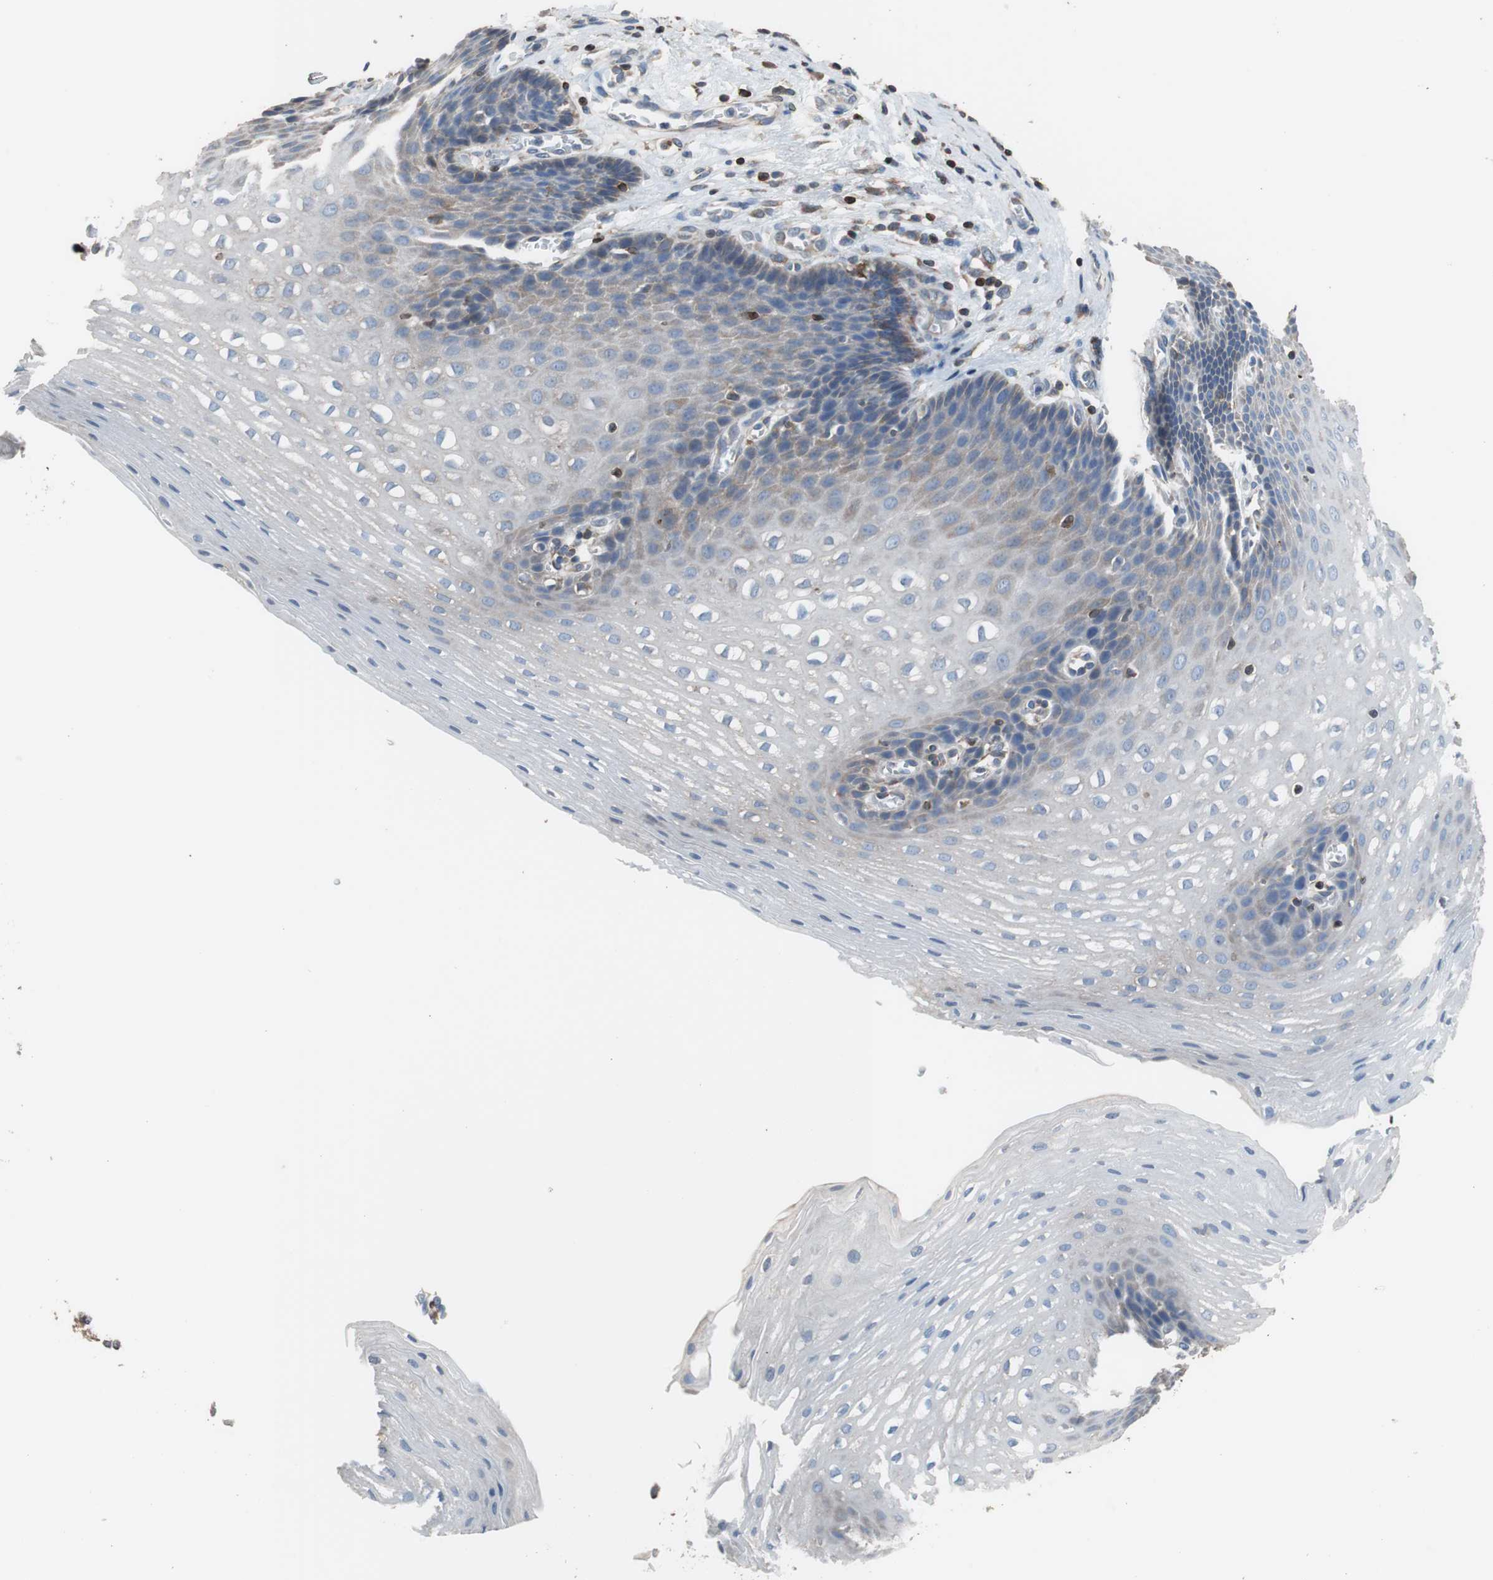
{"staining": {"intensity": "weak", "quantity": "<25%", "location": "cytoplasmic/membranous"}, "tissue": "esophagus", "cell_type": "Squamous epithelial cells", "image_type": "normal", "snomed": [{"axis": "morphology", "description": "Normal tissue, NOS"}, {"axis": "topography", "description": "Esophagus"}], "caption": "Protein analysis of unremarkable esophagus shows no significant positivity in squamous epithelial cells.", "gene": "PBXIP1", "patient": {"sex": "male", "age": 48}}